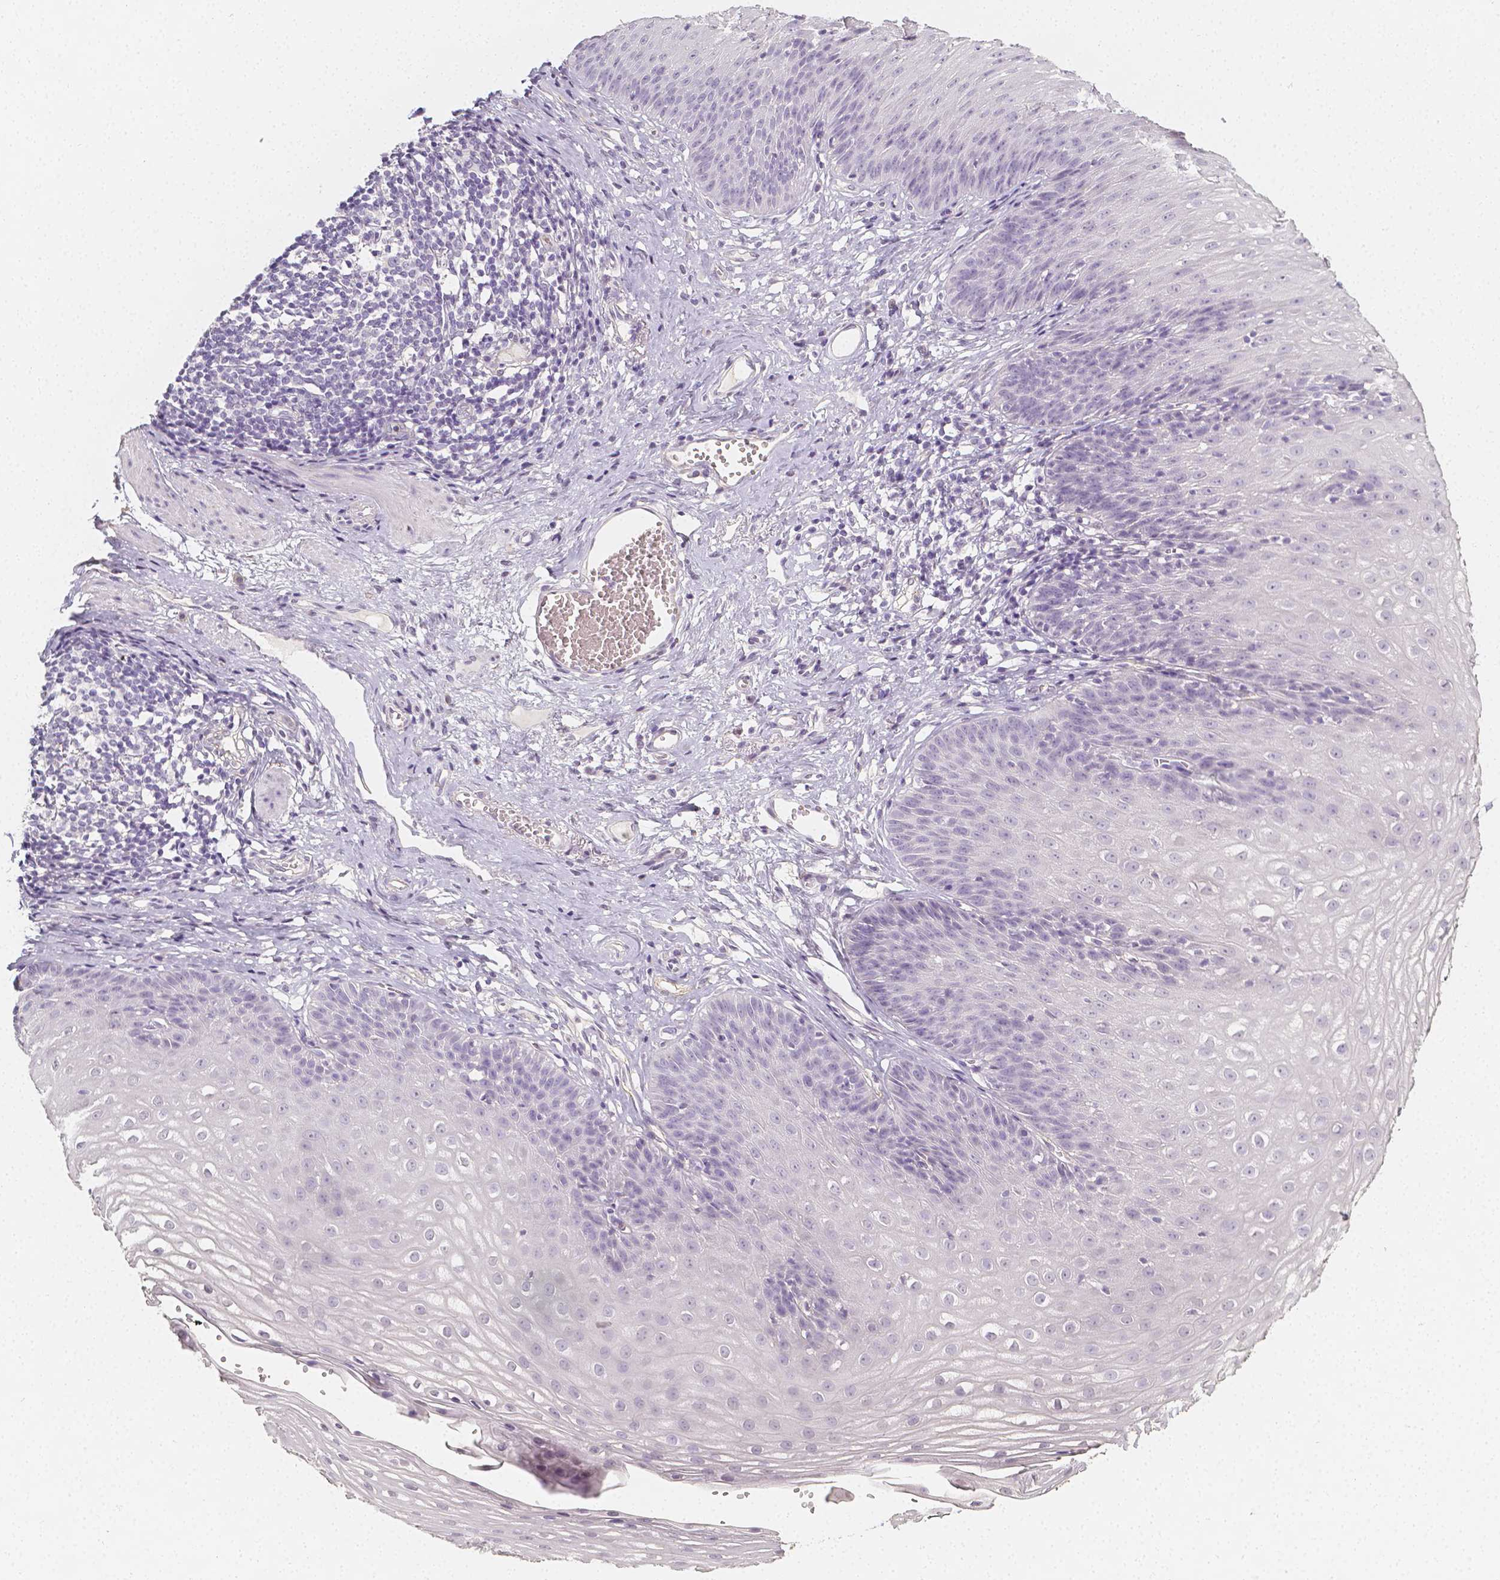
{"staining": {"intensity": "negative", "quantity": "none", "location": "none"}, "tissue": "esophagus", "cell_type": "Squamous epithelial cells", "image_type": "normal", "snomed": [{"axis": "morphology", "description": "Normal tissue, NOS"}, {"axis": "topography", "description": "Esophagus"}], "caption": "This is an immunohistochemistry (IHC) histopathology image of normal human esophagus. There is no staining in squamous epithelial cells.", "gene": "THY1", "patient": {"sex": "male", "age": 72}}